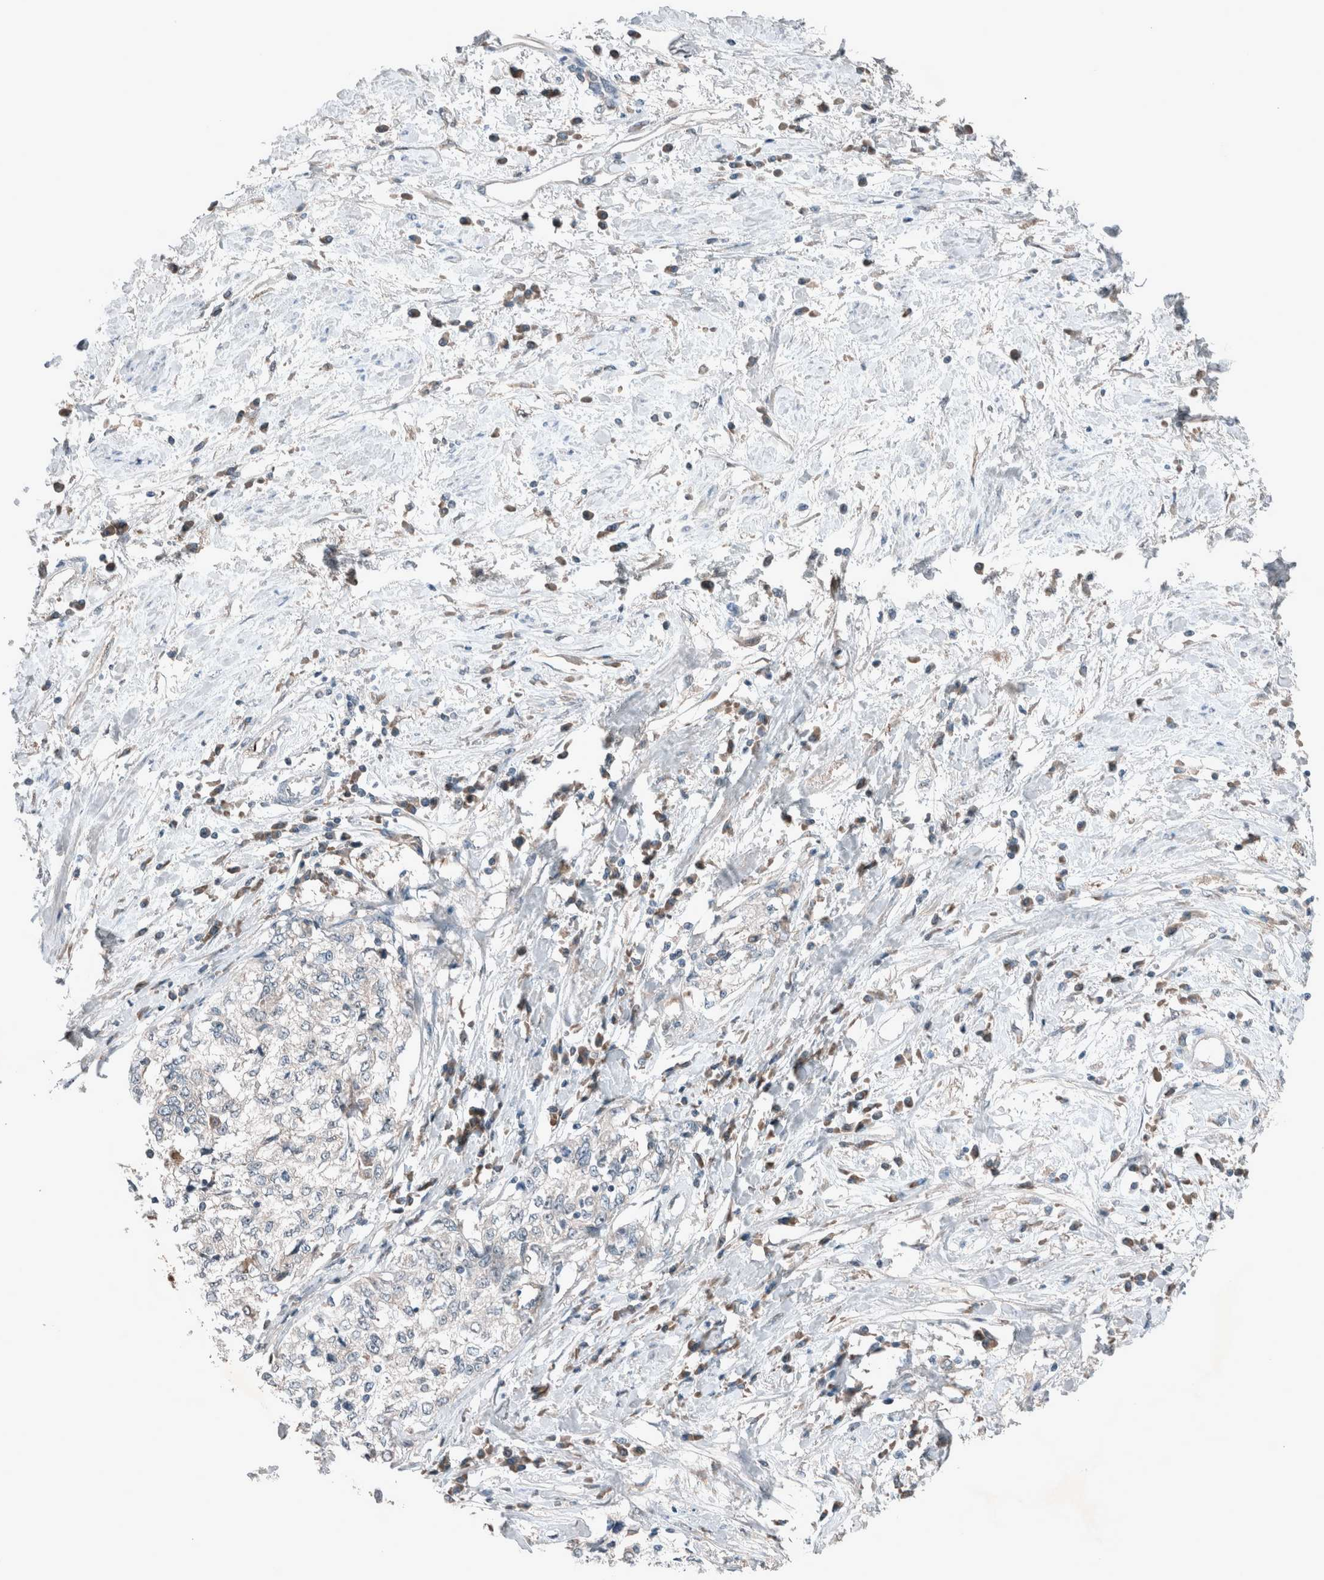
{"staining": {"intensity": "negative", "quantity": "none", "location": "none"}, "tissue": "cervical cancer", "cell_type": "Tumor cells", "image_type": "cancer", "snomed": [{"axis": "morphology", "description": "Squamous cell carcinoma, NOS"}, {"axis": "topography", "description": "Cervix"}], "caption": "The micrograph shows no staining of tumor cells in squamous cell carcinoma (cervical). (DAB (3,3'-diaminobenzidine) IHC, high magnification).", "gene": "RALGDS", "patient": {"sex": "female", "age": 57}}